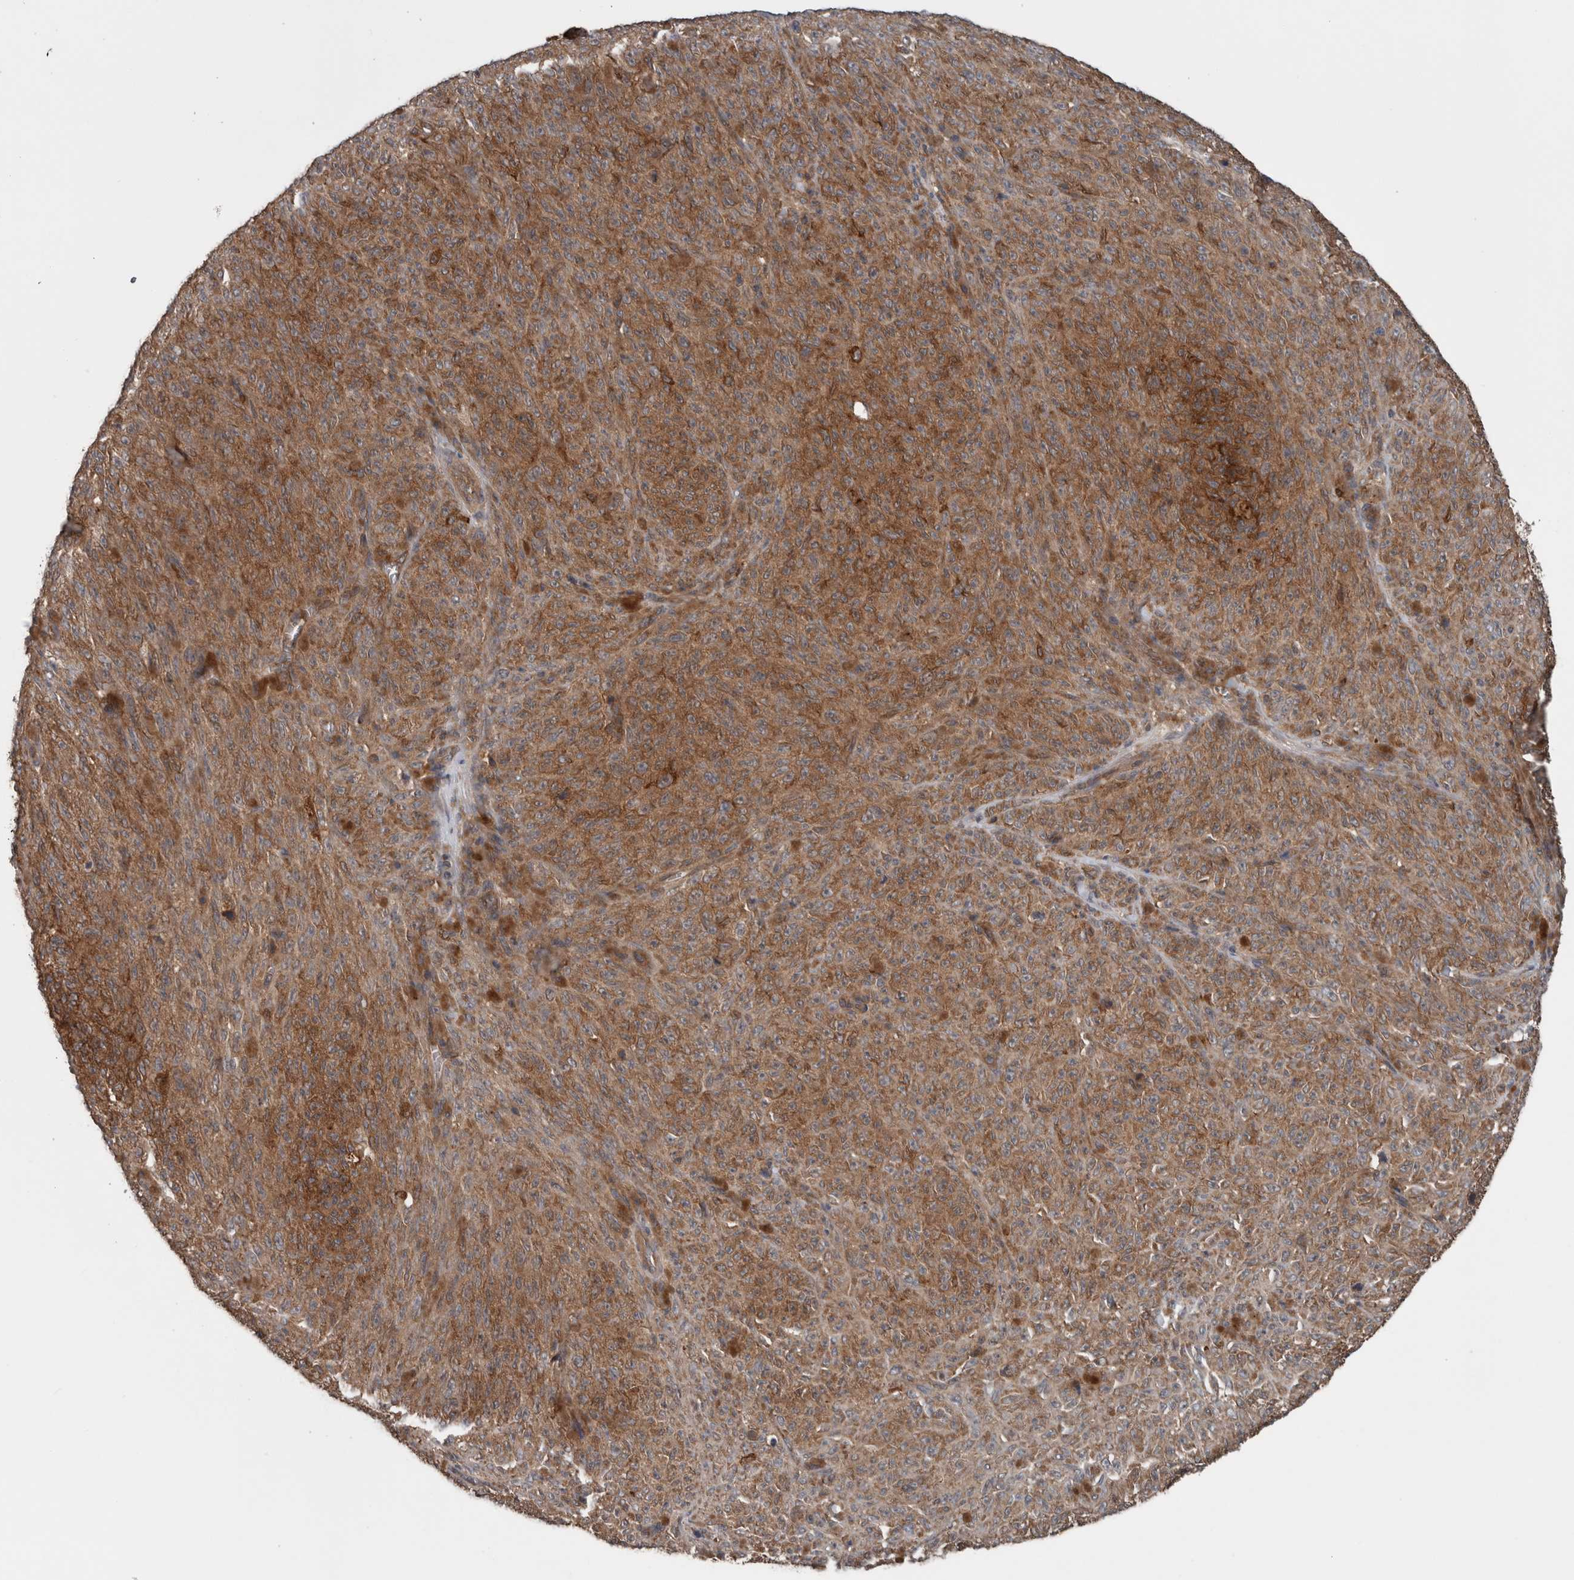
{"staining": {"intensity": "moderate", "quantity": ">75%", "location": "cytoplasmic/membranous"}, "tissue": "melanoma", "cell_type": "Tumor cells", "image_type": "cancer", "snomed": [{"axis": "morphology", "description": "Malignant melanoma, NOS"}, {"axis": "topography", "description": "Skin"}], "caption": "Immunohistochemistry (IHC) of malignant melanoma exhibits medium levels of moderate cytoplasmic/membranous expression in about >75% of tumor cells.", "gene": "RIOK3", "patient": {"sex": "female", "age": 82}}